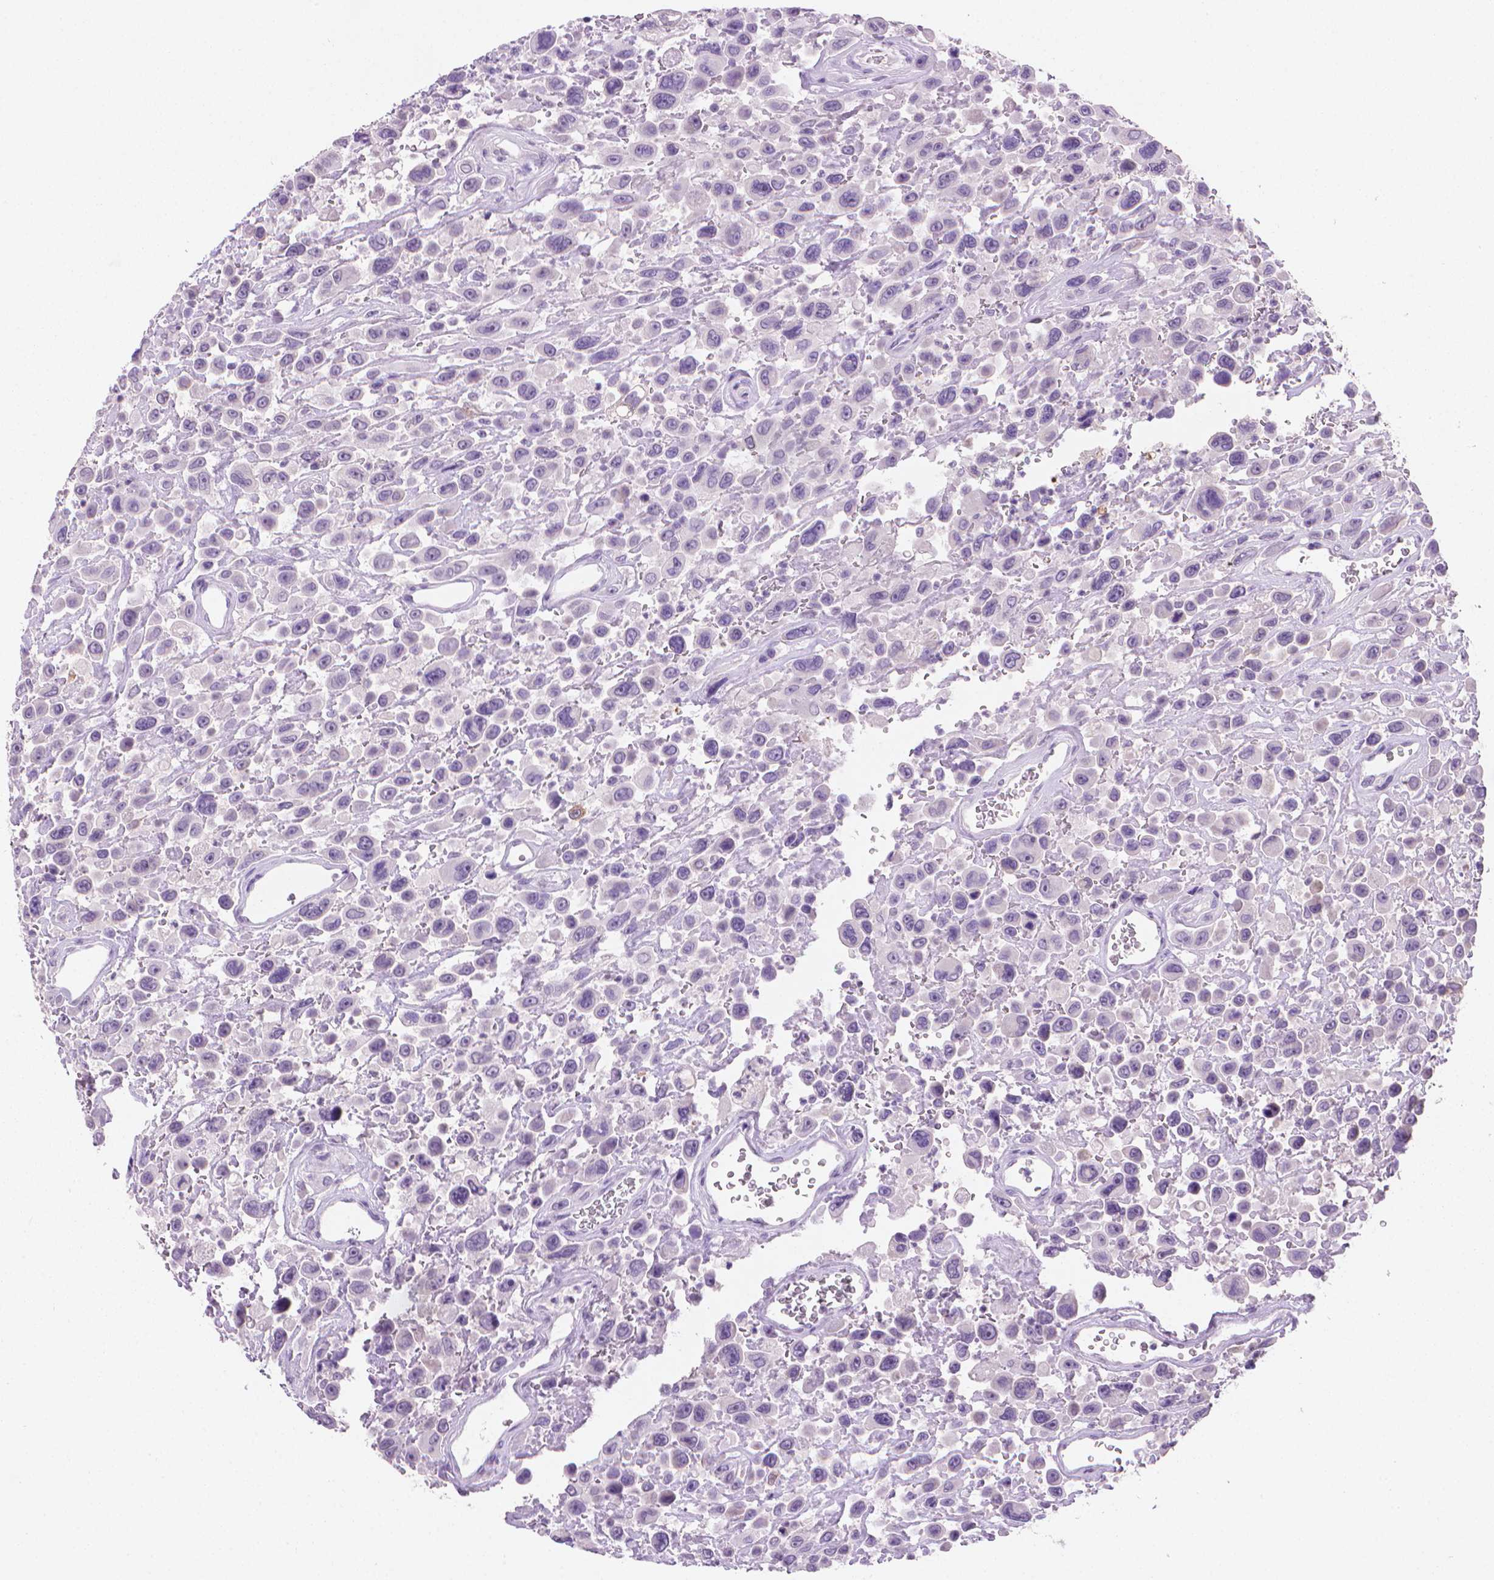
{"staining": {"intensity": "negative", "quantity": "none", "location": "none"}, "tissue": "urothelial cancer", "cell_type": "Tumor cells", "image_type": "cancer", "snomed": [{"axis": "morphology", "description": "Urothelial carcinoma, High grade"}, {"axis": "topography", "description": "Urinary bladder"}], "caption": "High power microscopy micrograph of an immunohistochemistry (IHC) photomicrograph of high-grade urothelial carcinoma, revealing no significant staining in tumor cells.", "gene": "MUC1", "patient": {"sex": "male", "age": 53}}